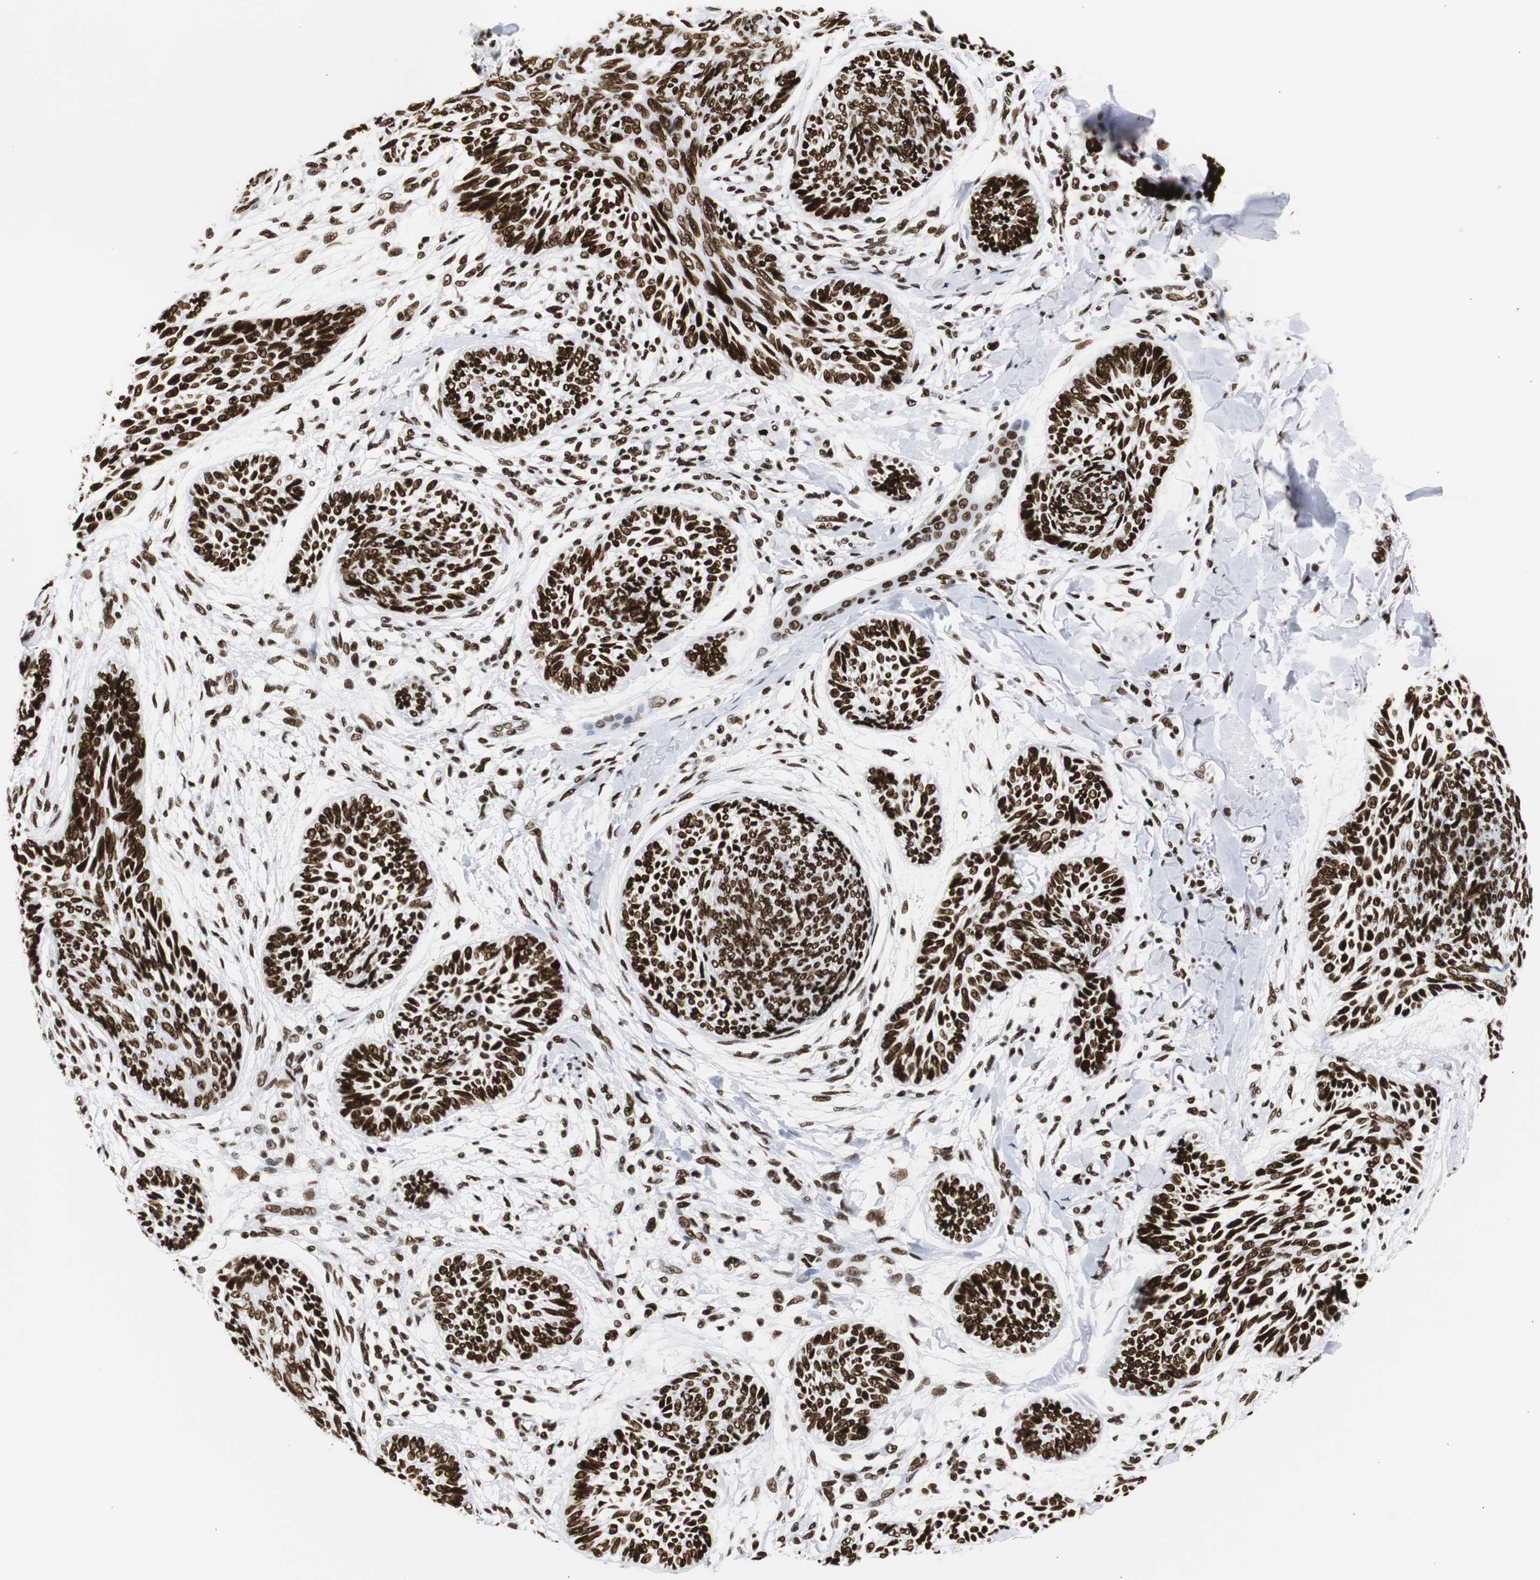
{"staining": {"intensity": "strong", "quantity": ">75%", "location": "nuclear"}, "tissue": "skin cancer", "cell_type": "Tumor cells", "image_type": "cancer", "snomed": [{"axis": "morphology", "description": "Papilloma, NOS"}, {"axis": "morphology", "description": "Basal cell carcinoma"}, {"axis": "topography", "description": "Skin"}], "caption": "DAB immunohistochemical staining of human skin cancer (basal cell carcinoma) displays strong nuclear protein positivity in approximately >75% of tumor cells.", "gene": "HNRNPH2", "patient": {"sex": "male", "age": 87}}